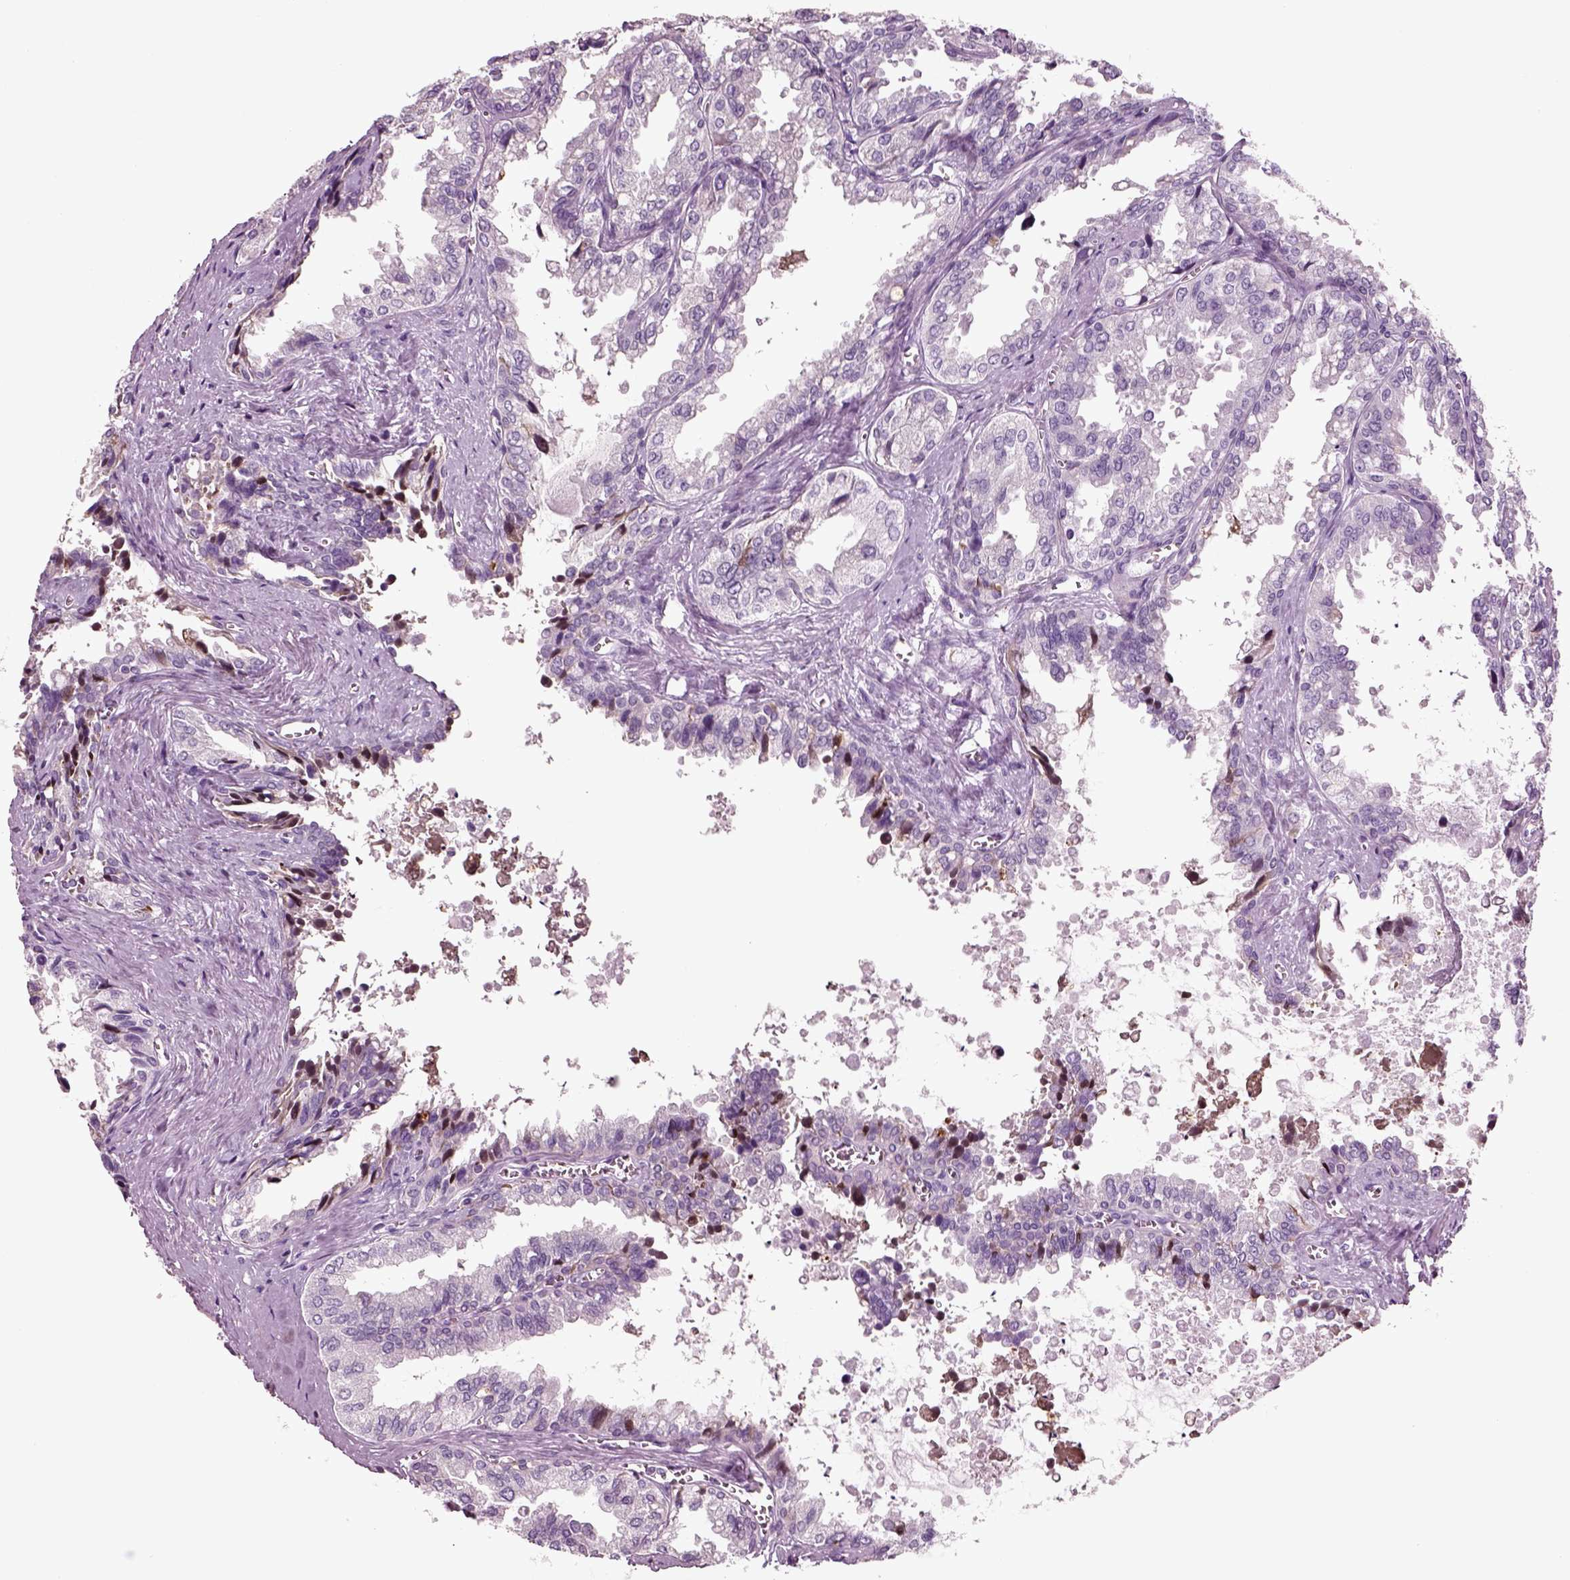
{"staining": {"intensity": "negative", "quantity": "none", "location": "none"}, "tissue": "seminal vesicle", "cell_type": "Glandular cells", "image_type": "normal", "snomed": [{"axis": "morphology", "description": "Normal tissue, NOS"}, {"axis": "topography", "description": "Seminal veicle"}], "caption": "An IHC photomicrograph of benign seminal vesicle is shown. There is no staining in glandular cells of seminal vesicle. Brightfield microscopy of IHC stained with DAB (brown) and hematoxylin (blue), captured at high magnification.", "gene": "DEFB118", "patient": {"sex": "male", "age": 67}}